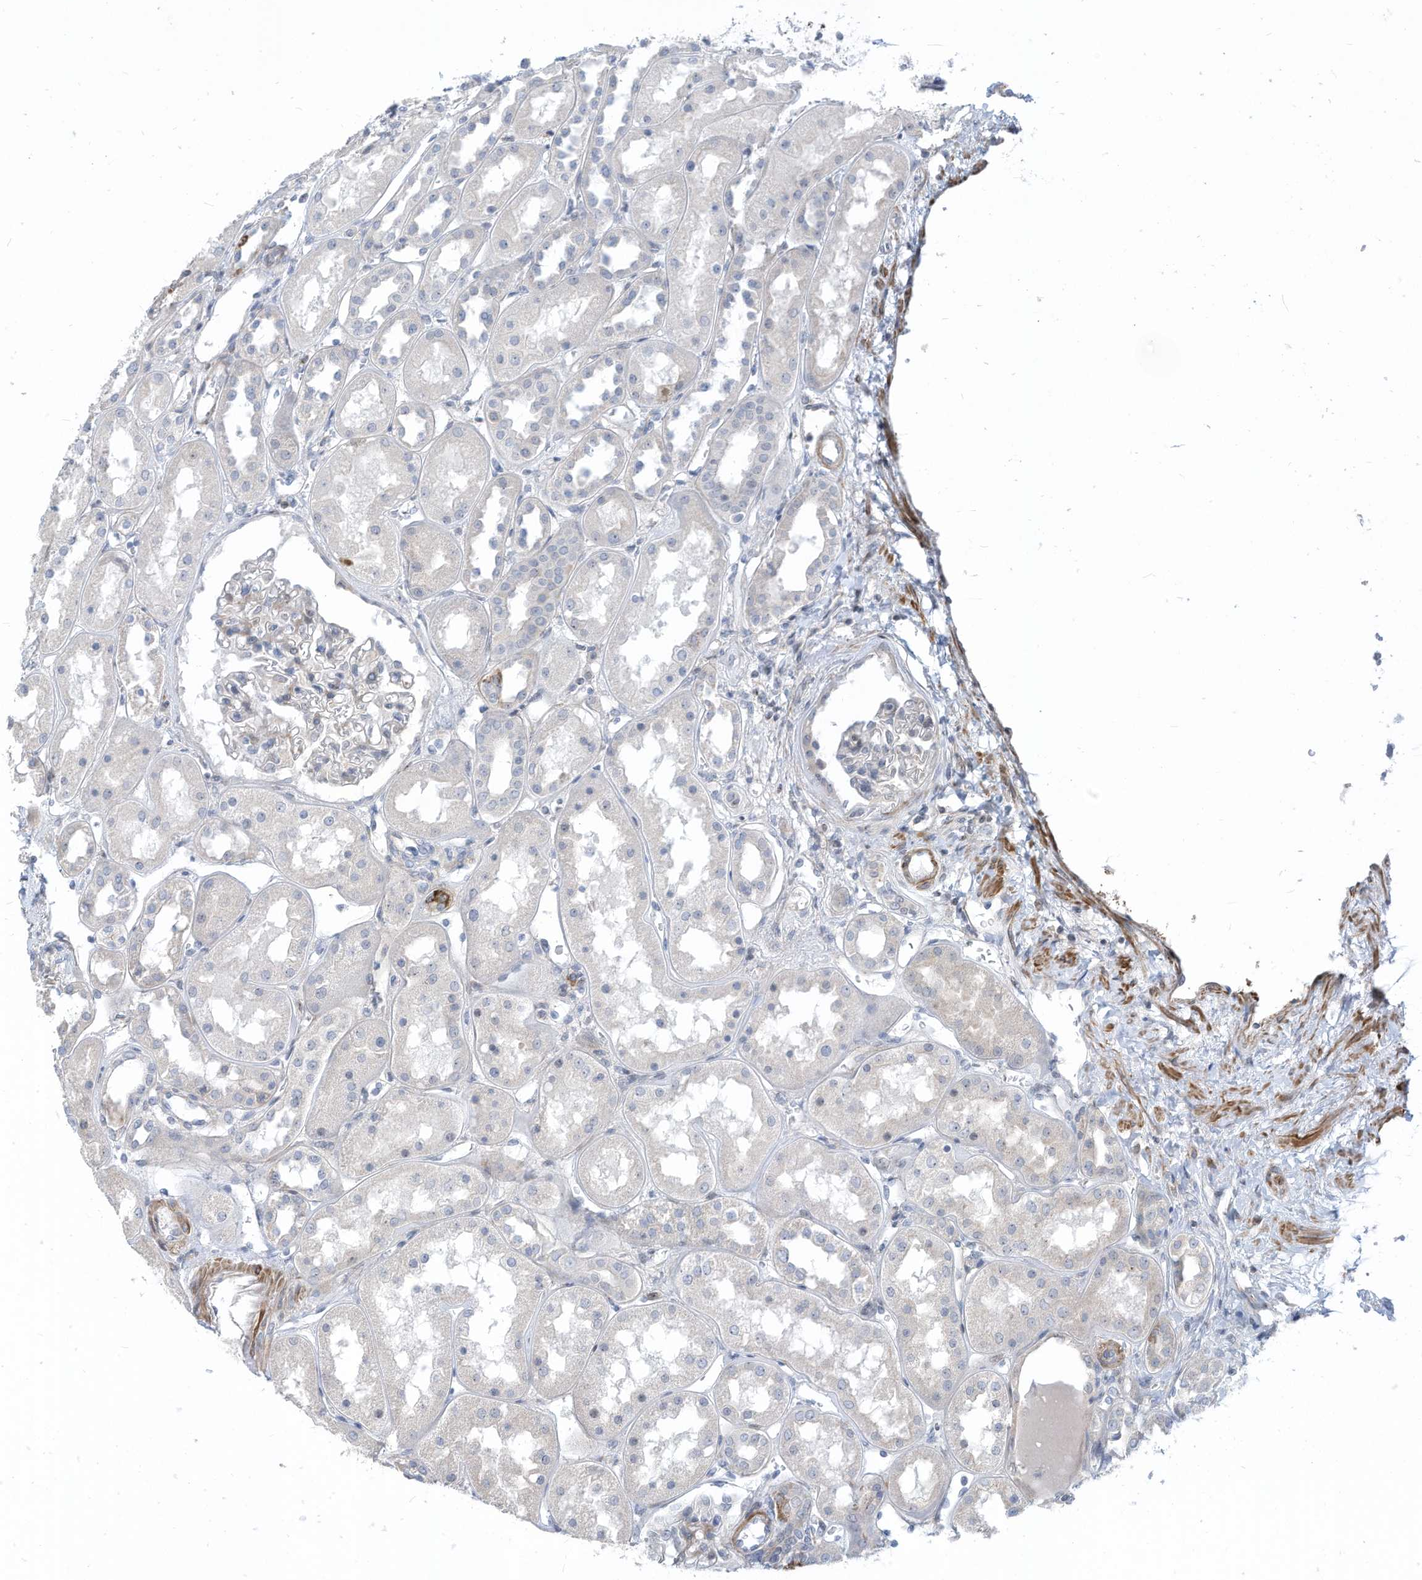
{"staining": {"intensity": "negative", "quantity": "none", "location": "none"}, "tissue": "kidney", "cell_type": "Cells in glomeruli", "image_type": "normal", "snomed": [{"axis": "morphology", "description": "Normal tissue, NOS"}, {"axis": "topography", "description": "Kidney"}], "caption": "Kidney was stained to show a protein in brown. There is no significant positivity in cells in glomeruli. Nuclei are stained in blue.", "gene": "GPATCH3", "patient": {"sex": "male", "age": 70}}